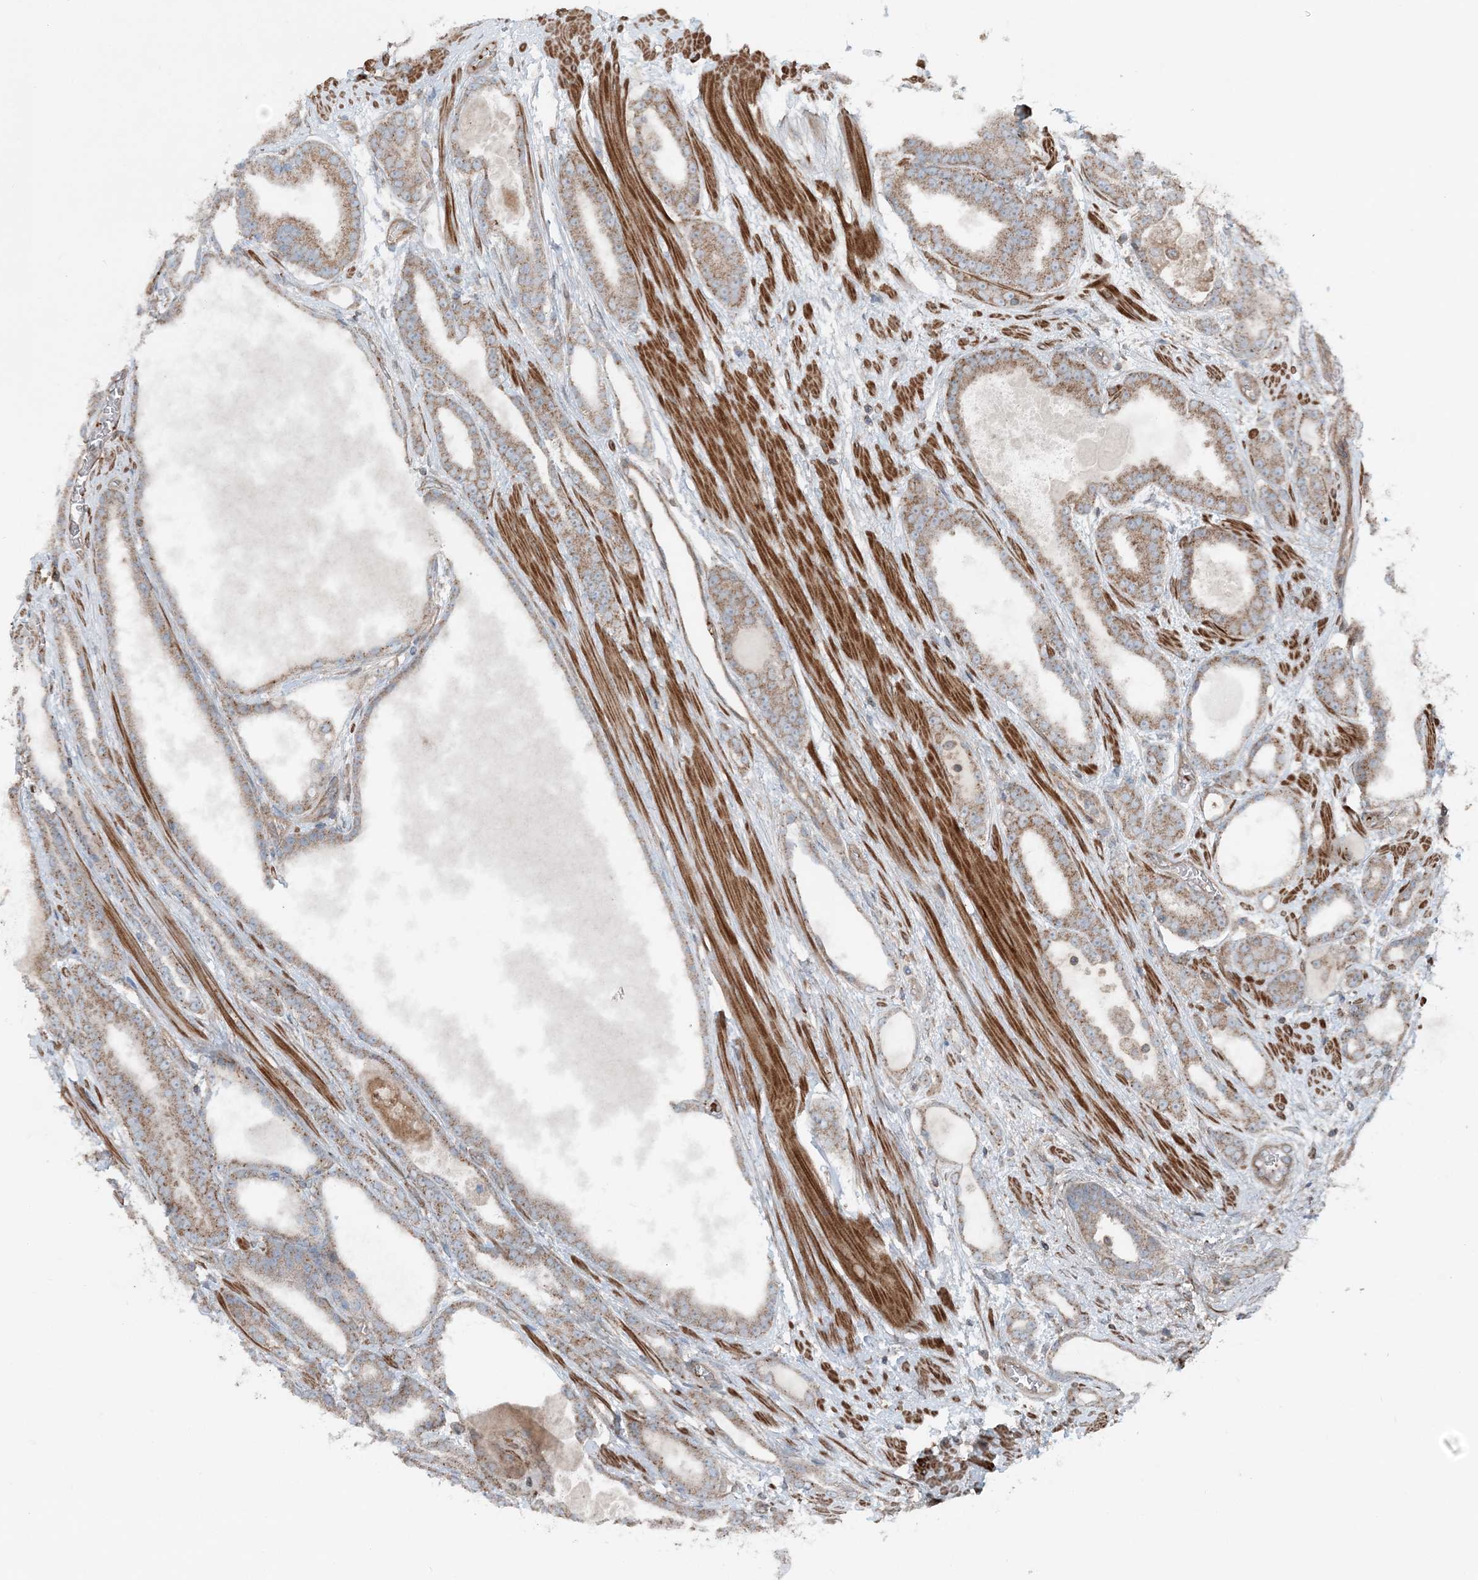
{"staining": {"intensity": "moderate", "quantity": ">75%", "location": "cytoplasmic/membranous"}, "tissue": "prostate cancer", "cell_type": "Tumor cells", "image_type": "cancer", "snomed": [{"axis": "morphology", "description": "Adenocarcinoma, High grade"}, {"axis": "topography", "description": "Prostate"}], "caption": "Protein expression analysis of prostate cancer (high-grade adenocarcinoma) reveals moderate cytoplasmic/membranous expression in approximately >75% of tumor cells.", "gene": "KY", "patient": {"sex": "male", "age": 60}}